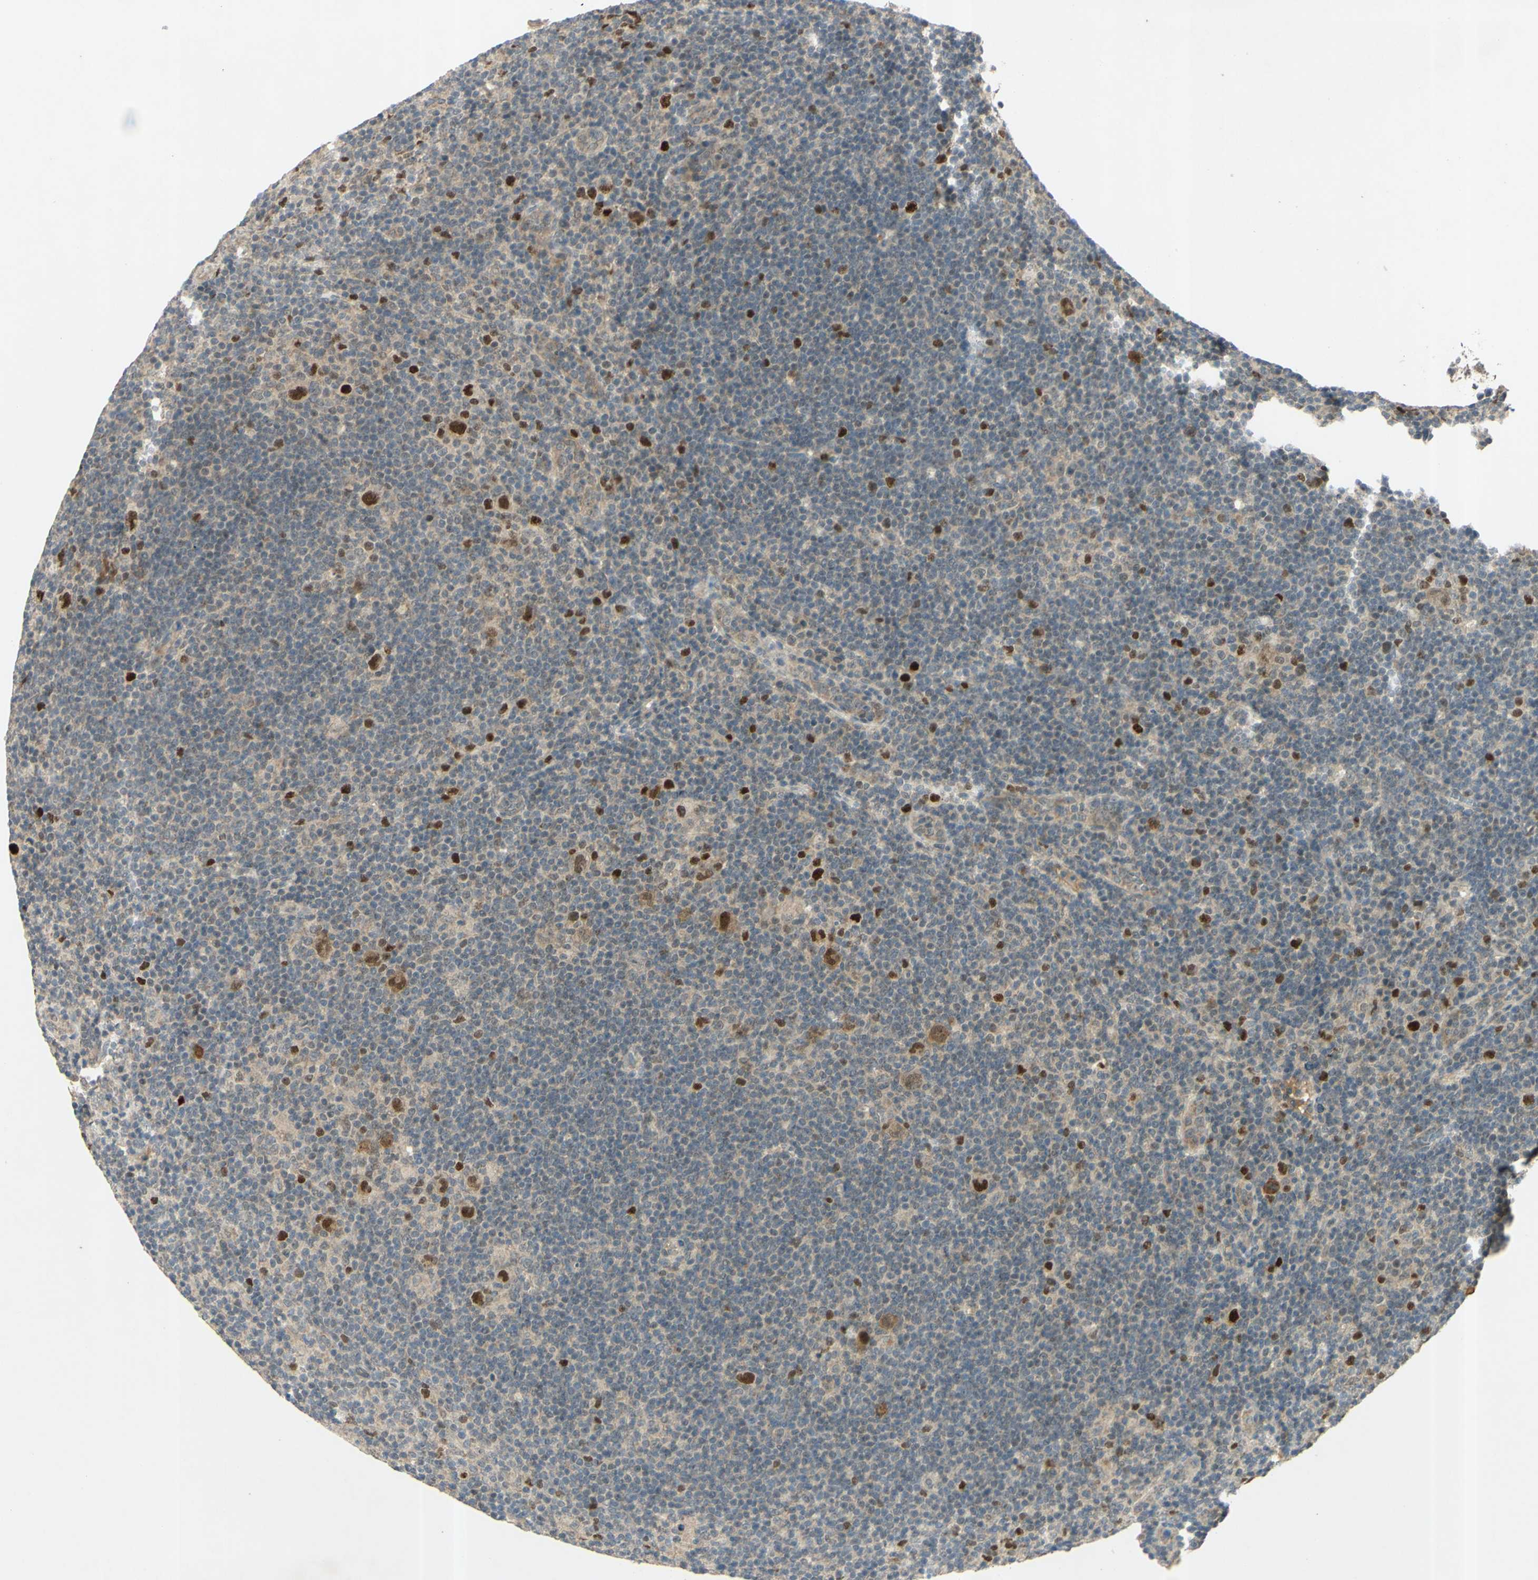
{"staining": {"intensity": "strong", "quantity": ">75%", "location": "nuclear"}, "tissue": "lymphoma", "cell_type": "Tumor cells", "image_type": "cancer", "snomed": [{"axis": "morphology", "description": "Hodgkin's disease, NOS"}, {"axis": "topography", "description": "Lymph node"}], "caption": "Immunohistochemistry (IHC) histopathology image of Hodgkin's disease stained for a protein (brown), which demonstrates high levels of strong nuclear staining in approximately >75% of tumor cells.", "gene": "RAD18", "patient": {"sex": "female", "age": 57}}